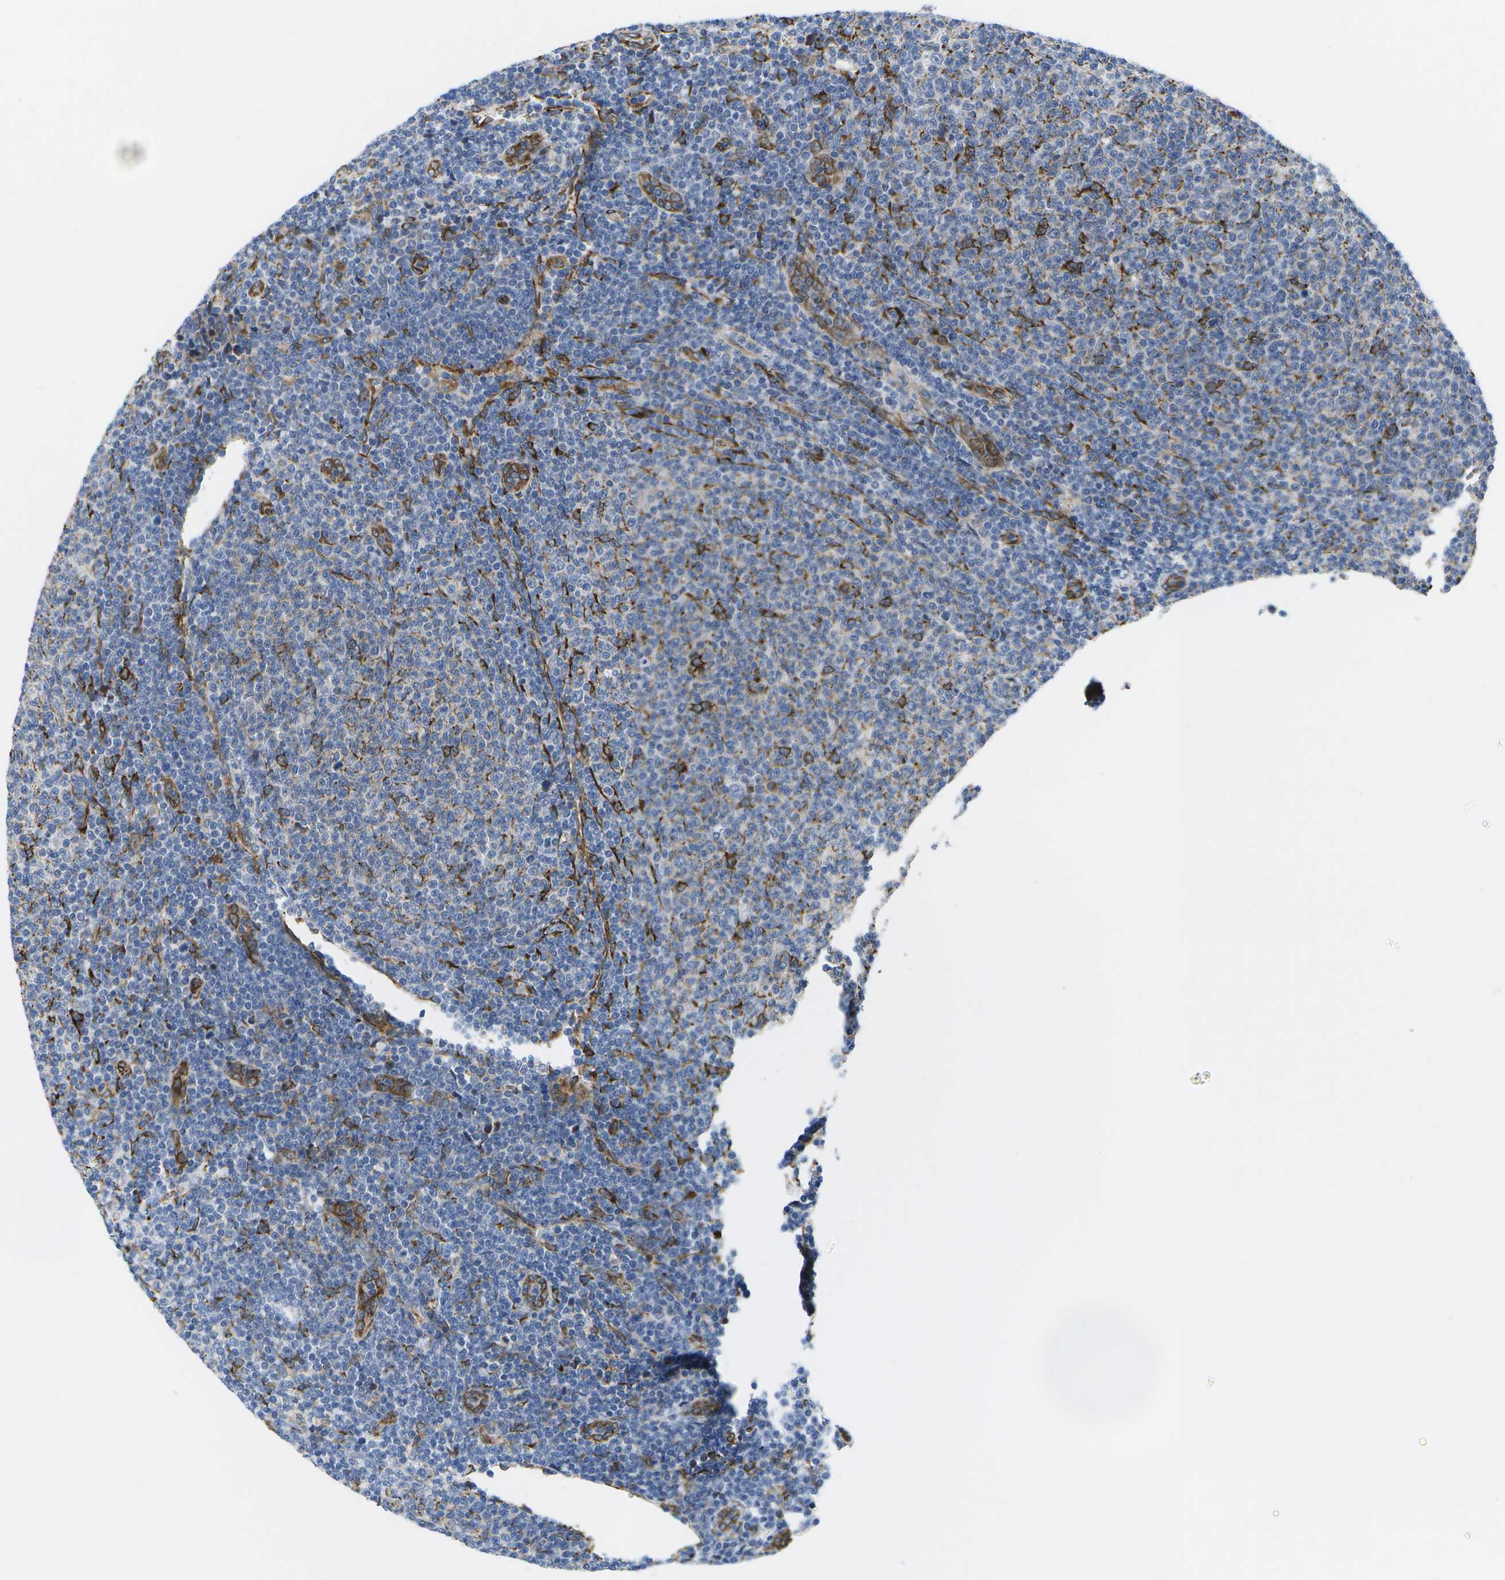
{"staining": {"intensity": "moderate", "quantity": "<25%", "location": "cytoplasmic/membranous"}, "tissue": "lymphoma", "cell_type": "Tumor cells", "image_type": "cancer", "snomed": [{"axis": "morphology", "description": "Malignant lymphoma, non-Hodgkin's type, Low grade"}, {"axis": "topography", "description": "Lymph node"}], "caption": "Brown immunohistochemical staining in human low-grade malignant lymphoma, non-Hodgkin's type shows moderate cytoplasmic/membranous expression in approximately <25% of tumor cells. Using DAB (brown) and hematoxylin (blue) stains, captured at high magnification using brightfield microscopy.", "gene": "ZDHHC17", "patient": {"sex": "male", "age": 66}}